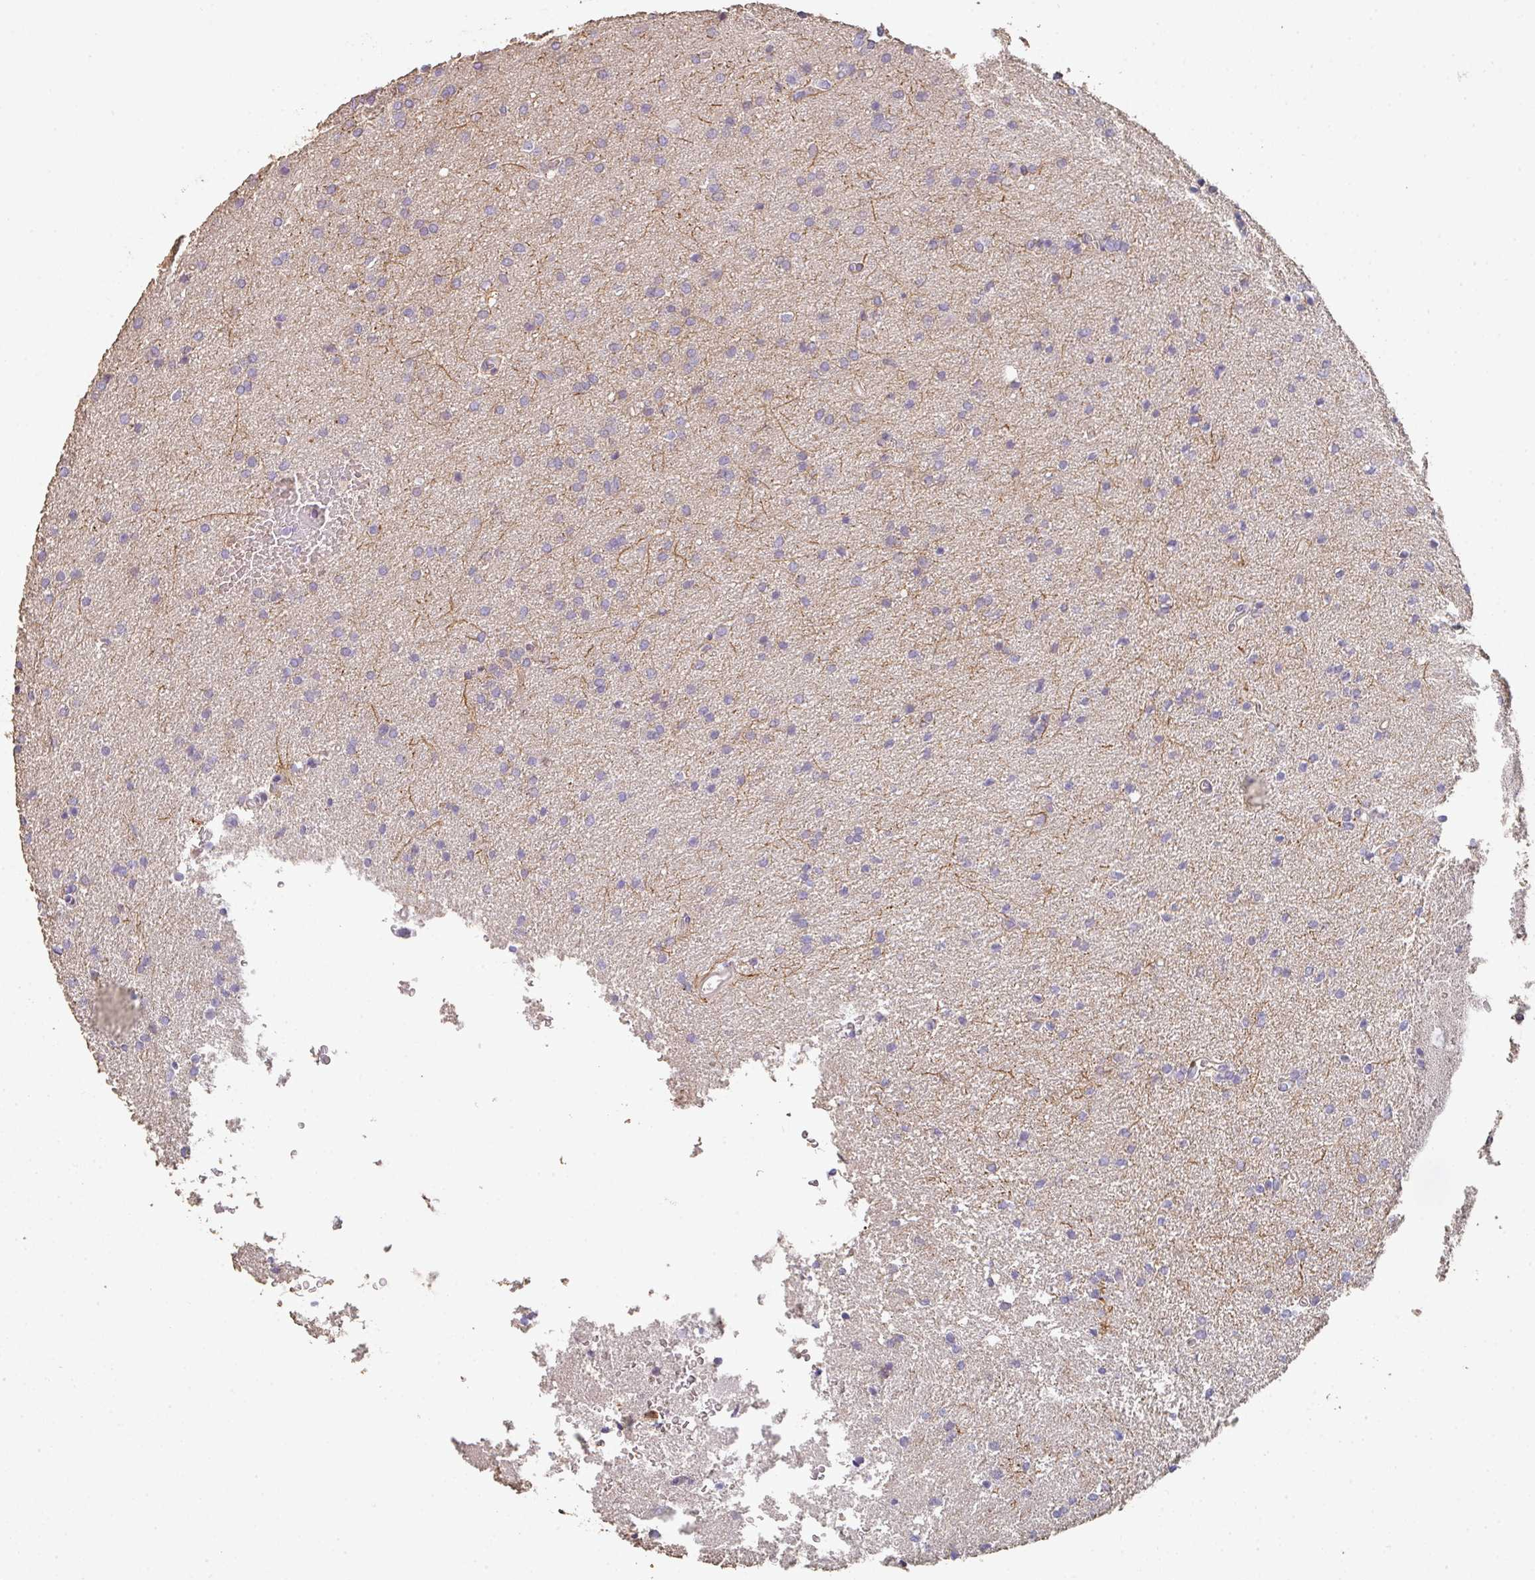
{"staining": {"intensity": "negative", "quantity": "none", "location": "none"}, "tissue": "glioma", "cell_type": "Tumor cells", "image_type": "cancer", "snomed": [{"axis": "morphology", "description": "Glioma, malignant, Low grade"}, {"axis": "topography", "description": "Brain"}], "caption": "DAB immunohistochemical staining of human malignant glioma (low-grade) reveals no significant expression in tumor cells.", "gene": "TNFRSF10A", "patient": {"sex": "female", "age": 34}}